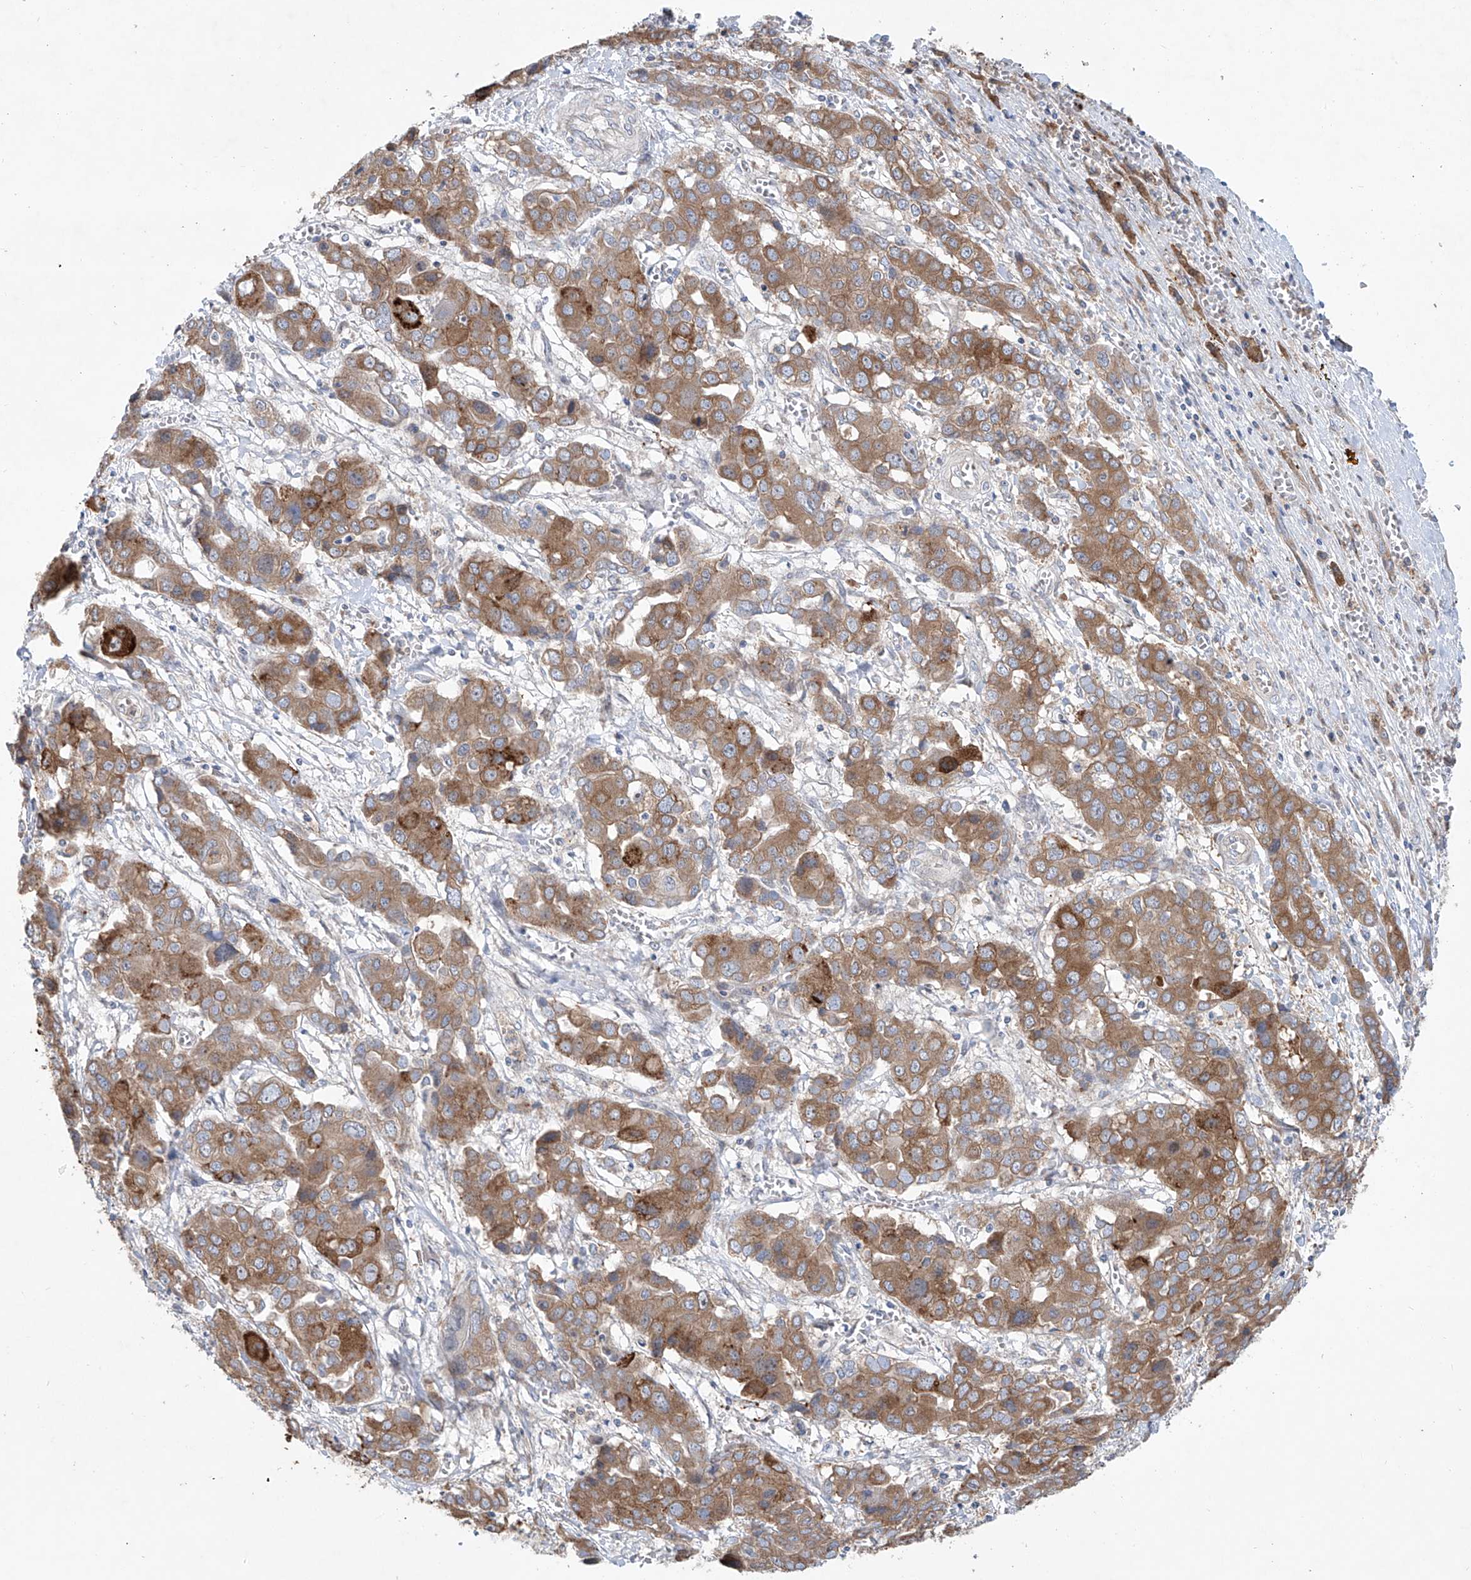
{"staining": {"intensity": "moderate", "quantity": ">75%", "location": "cytoplasmic/membranous"}, "tissue": "liver cancer", "cell_type": "Tumor cells", "image_type": "cancer", "snomed": [{"axis": "morphology", "description": "Cholangiocarcinoma"}, {"axis": "topography", "description": "Liver"}], "caption": "An image of liver cancer (cholangiocarcinoma) stained for a protein shows moderate cytoplasmic/membranous brown staining in tumor cells.", "gene": "KLC4", "patient": {"sex": "male", "age": 67}}